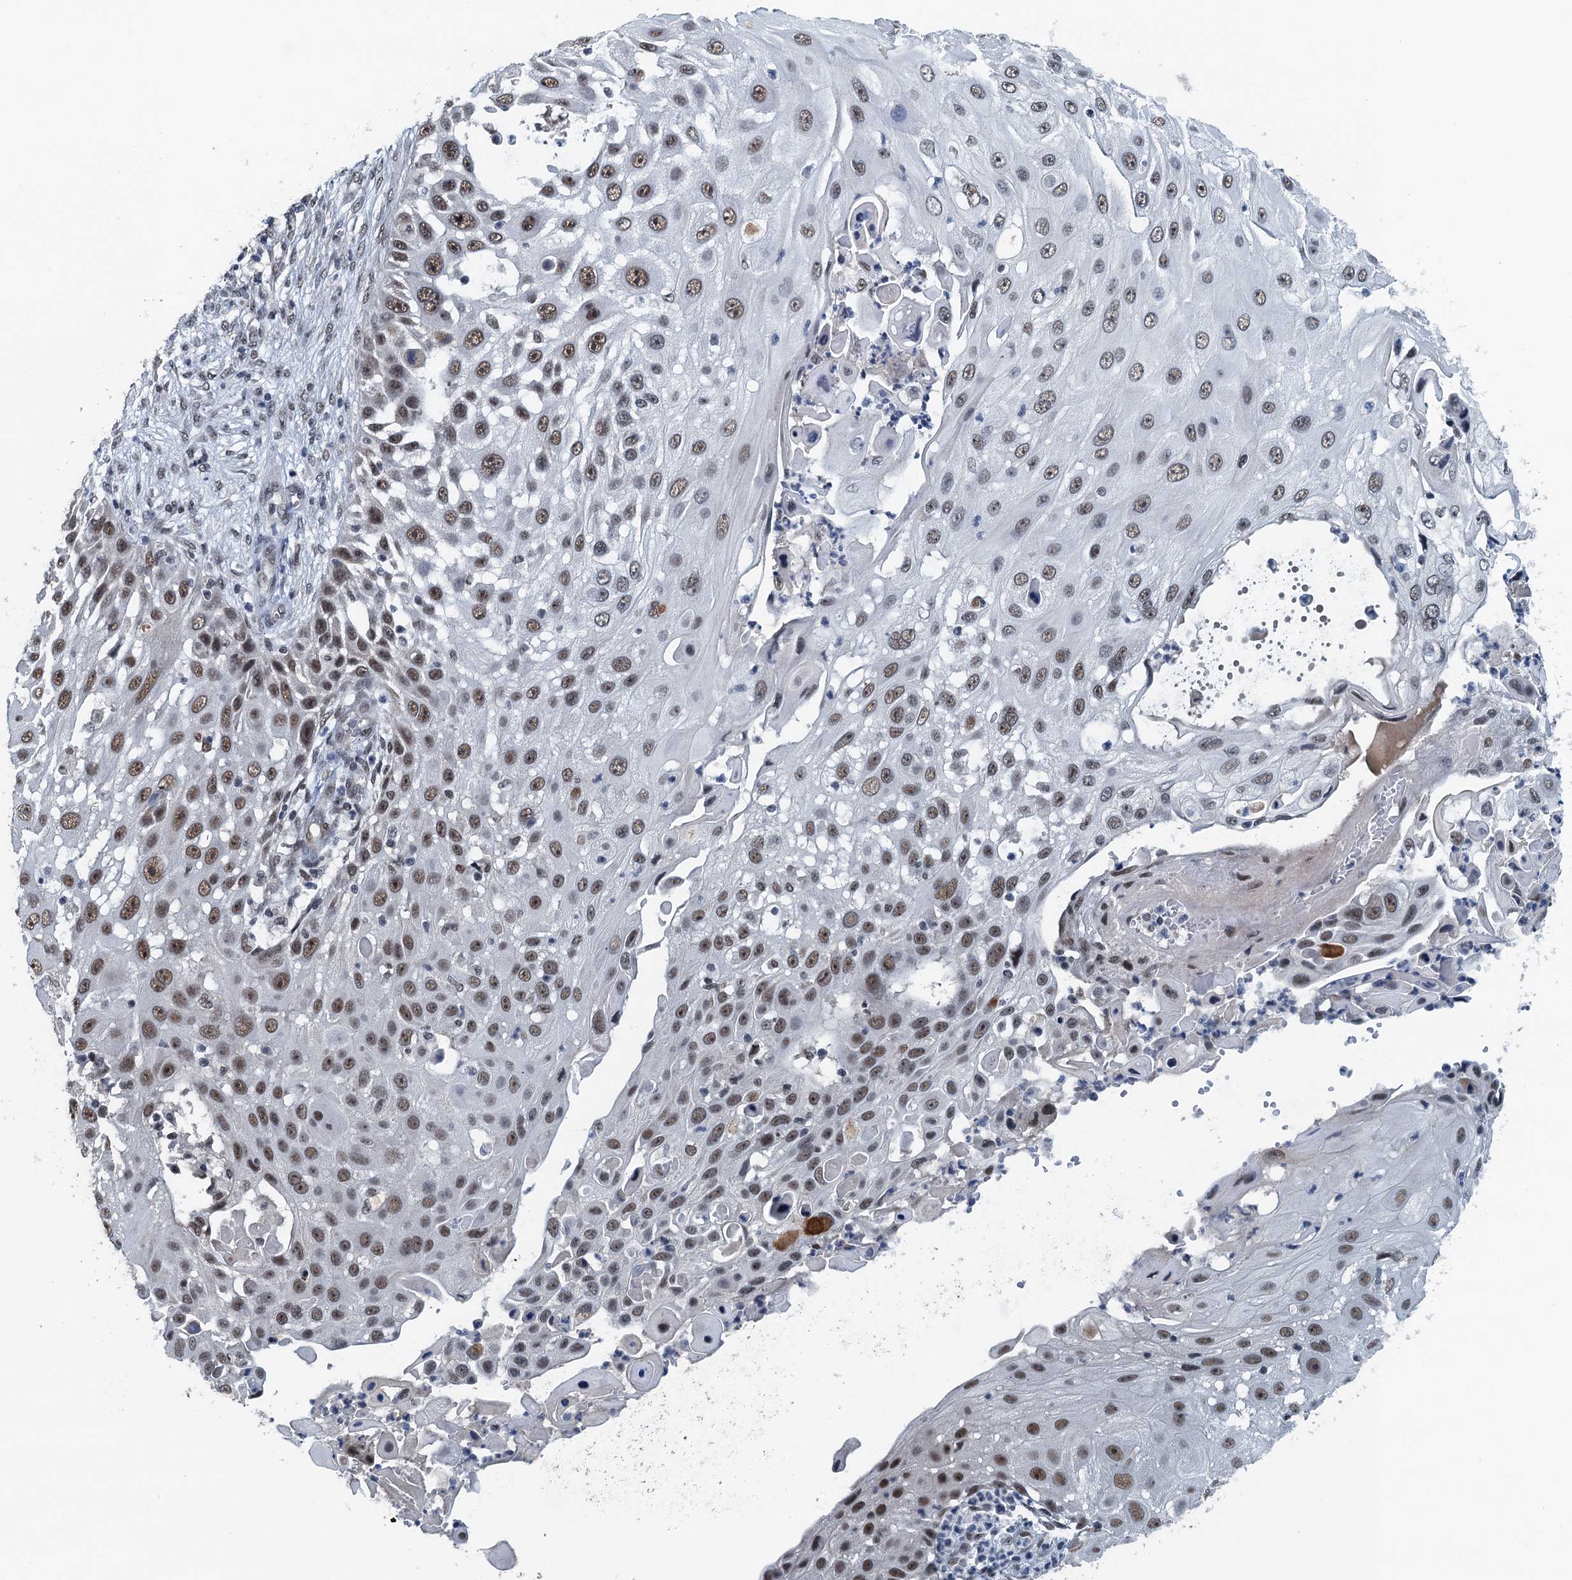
{"staining": {"intensity": "moderate", "quantity": "25%-75%", "location": "nuclear"}, "tissue": "skin cancer", "cell_type": "Tumor cells", "image_type": "cancer", "snomed": [{"axis": "morphology", "description": "Squamous cell carcinoma, NOS"}, {"axis": "topography", "description": "Skin"}], "caption": "Protein expression analysis of skin squamous cell carcinoma reveals moderate nuclear positivity in approximately 25%-75% of tumor cells.", "gene": "MTA3", "patient": {"sex": "female", "age": 44}}